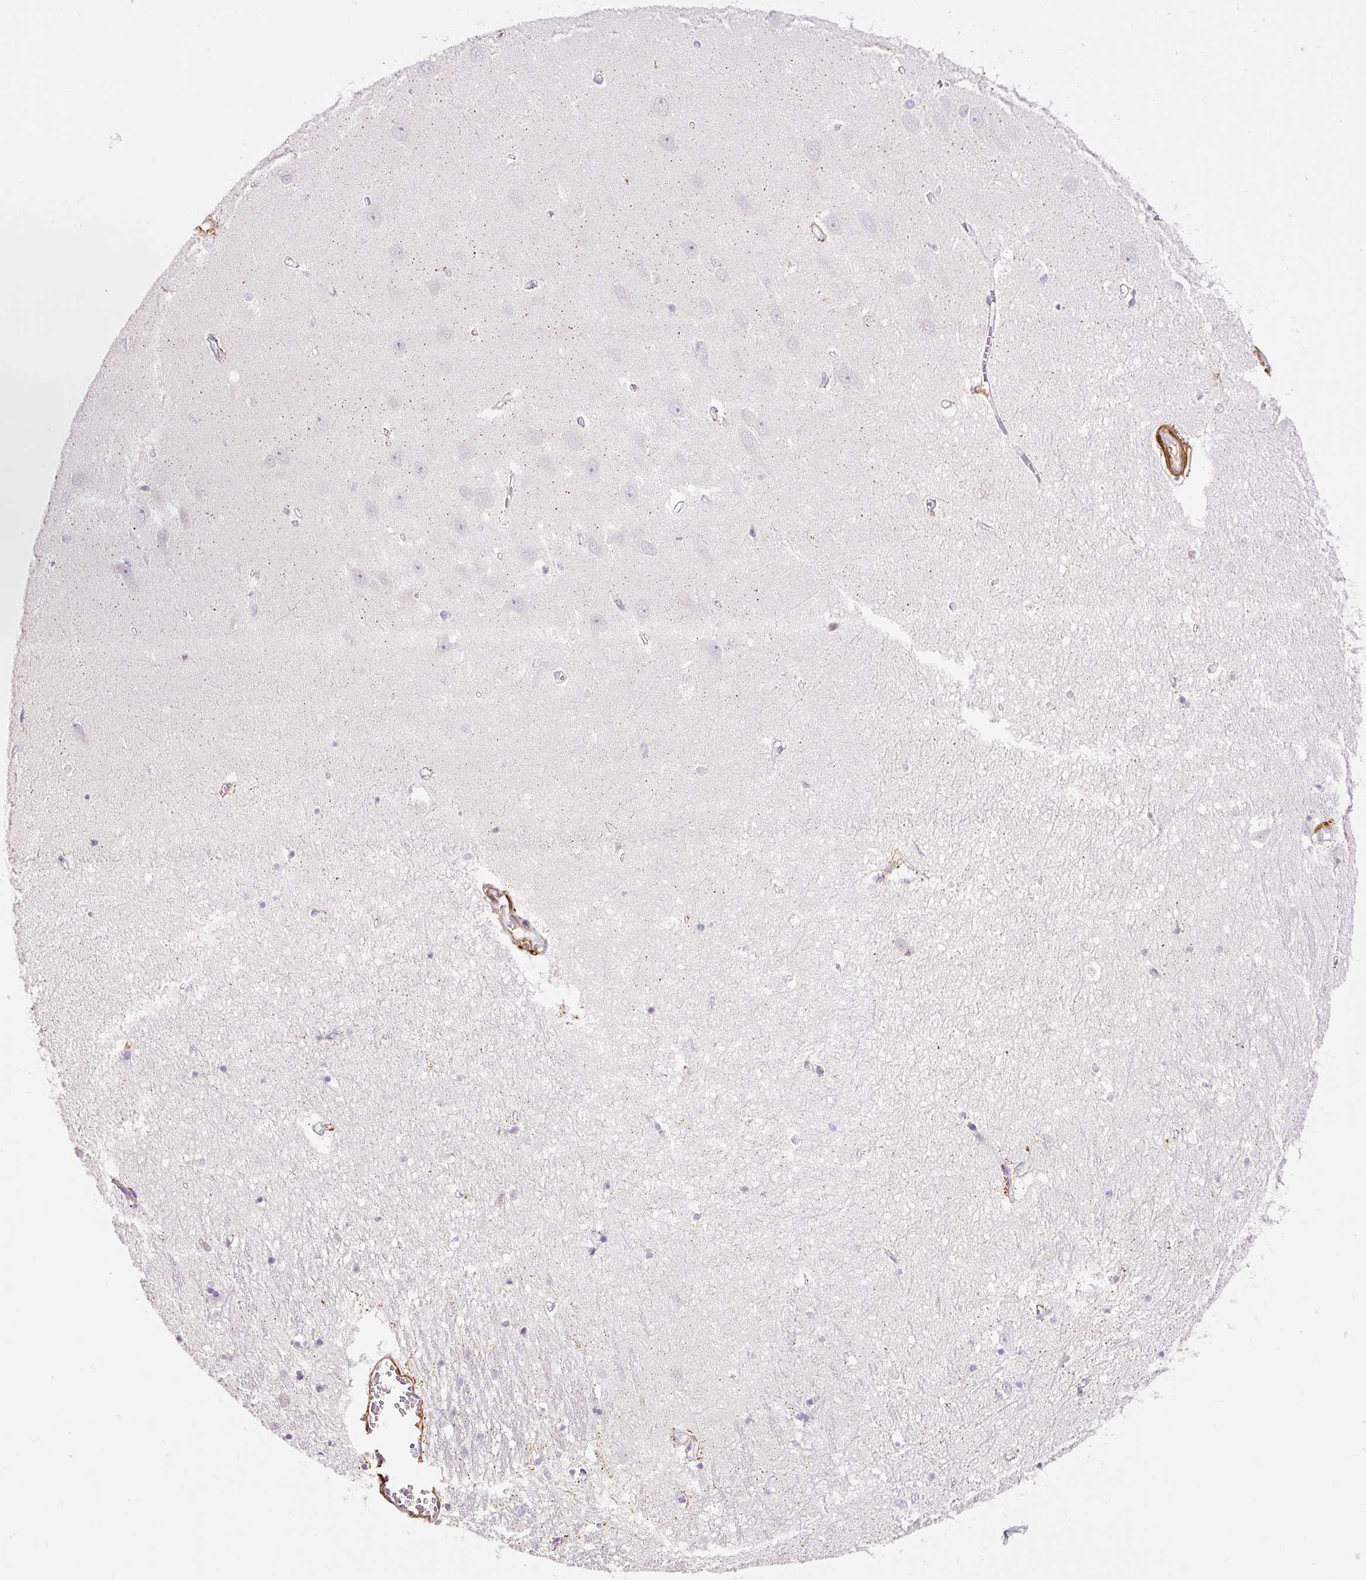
{"staining": {"intensity": "negative", "quantity": "none", "location": "none"}, "tissue": "hippocampus", "cell_type": "Glial cells", "image_type": "normal", "snomed": [{"axis": "morphology", "description": "Normal tissue, NOS"}, {"axis": "topography", "description": "Hippocampus"}], "caption": "Glial cells are negative for protein expression in normal human hippocampus. The staining is performed using DAB (3,3'-diaminobenzidine) brown chromogen with nuclei counter-stained in using hematoxylin.", "gene": "S100A4", "patient": {"sex": "female", "age": 64}}